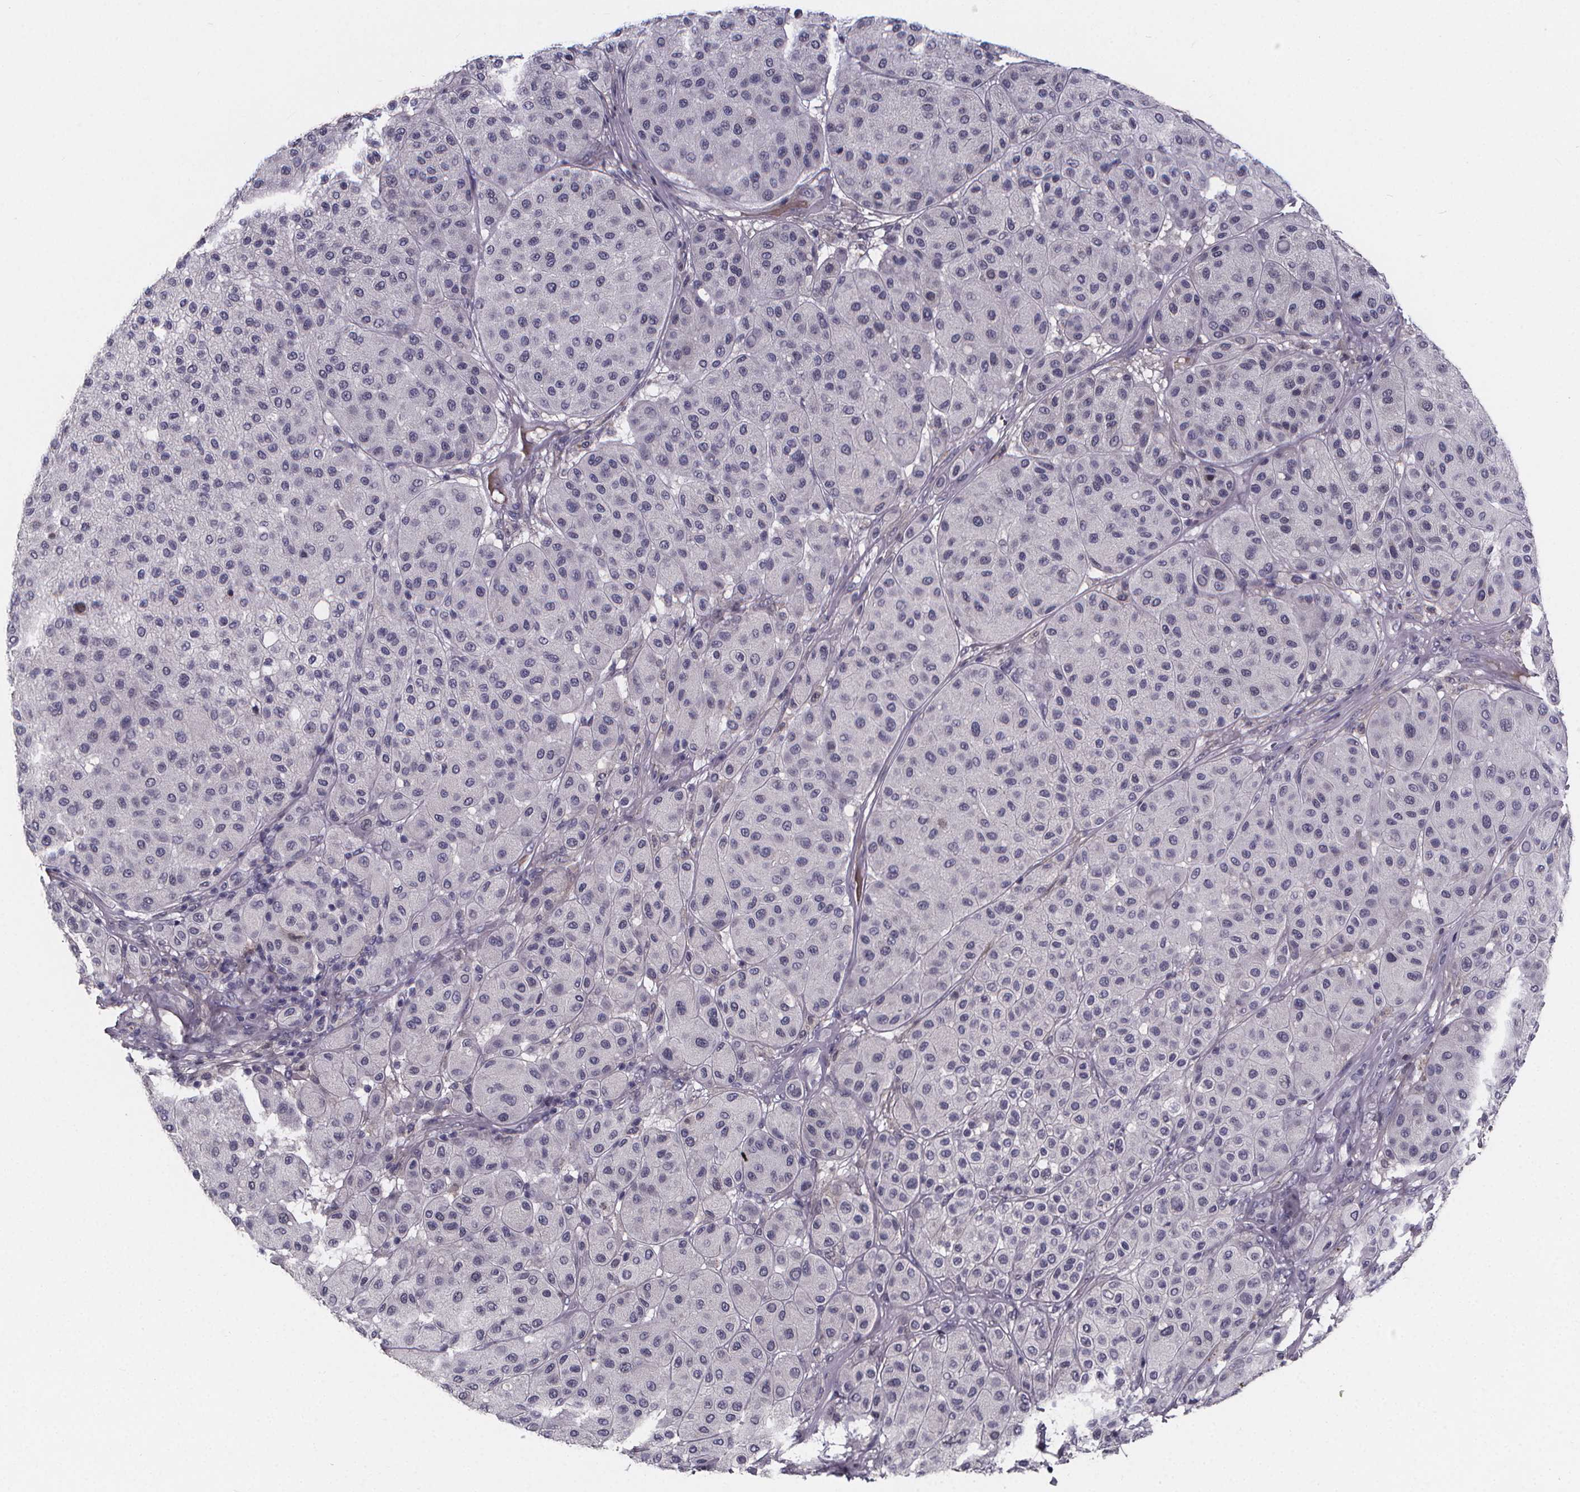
{"staining": {"intensity": "negative", "quantity": "none", "location": "none"}, "tissue": "melanoma", "cell_type": "Tumor cells", "image_type": "cancer", "snomed": [{"axis": "morphology", "description": "Malignant melanoma, Metastatic site"}, {"axis": "topography", "description": "Smooth muscle"}], "caption": "Image shows no significant protein expression in tumor cells of melanoma.", "gene": "AGT", "patient": {"sex": "male", "age": 41}}